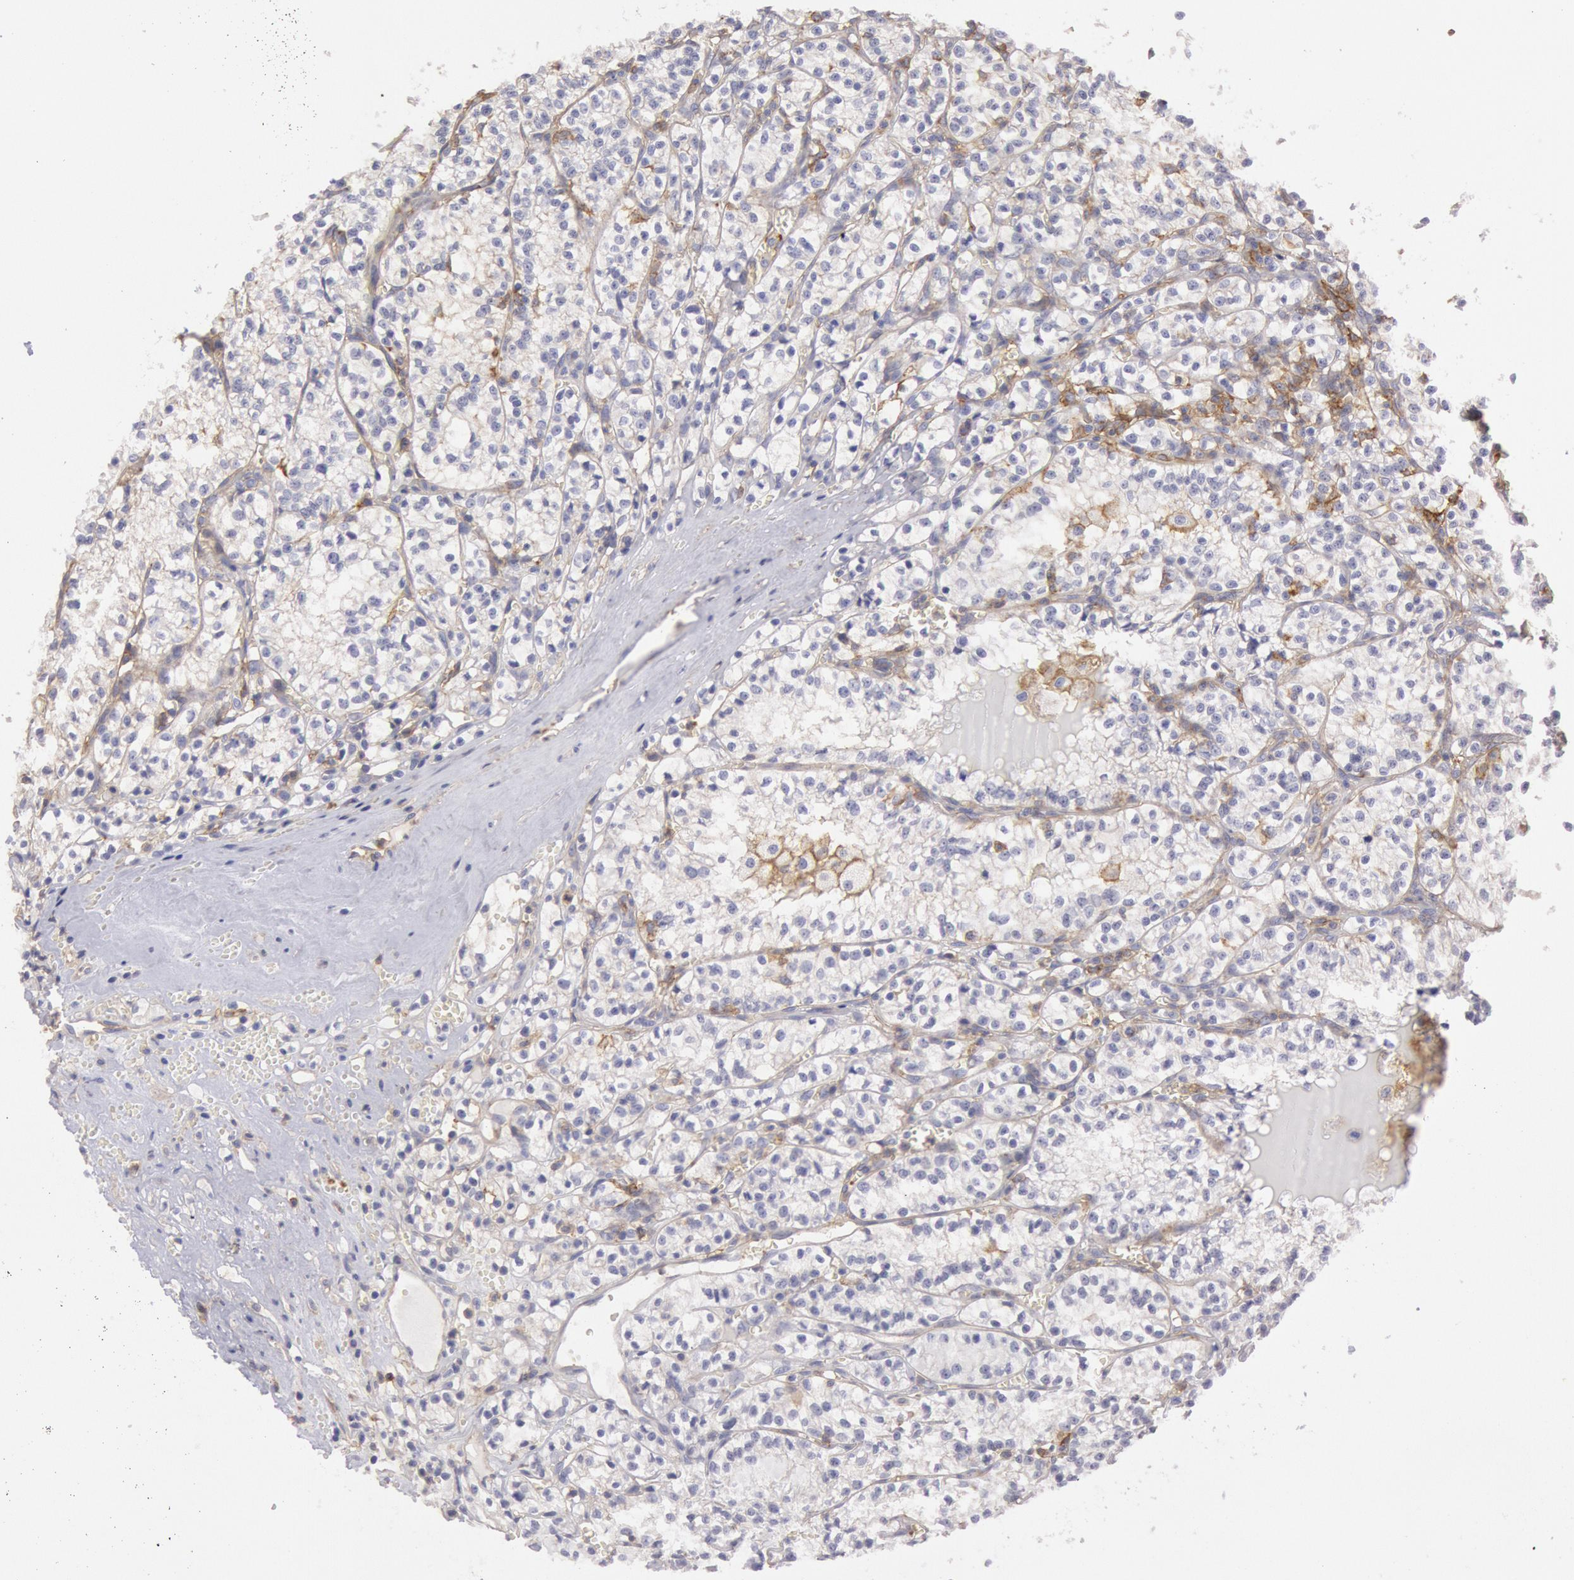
{"staining": {"intensity": "weak", "quantity": "<25%", "location": "cytoplasmic/membranous"}, "tissue": "renal cancer", "cell_type": "Tumor cells", "image_type": "cancer", "snomed": [{"axis": "morphology", "description": "Adenocarcinoma, NOS"}, {"axis": "topography", "description": "Kidney"}], "caption": "Tumor cells show no significant protein staining in renal cancer.", "gene": "SNAP23", "patient": {"sex": "male", "age": 61}}